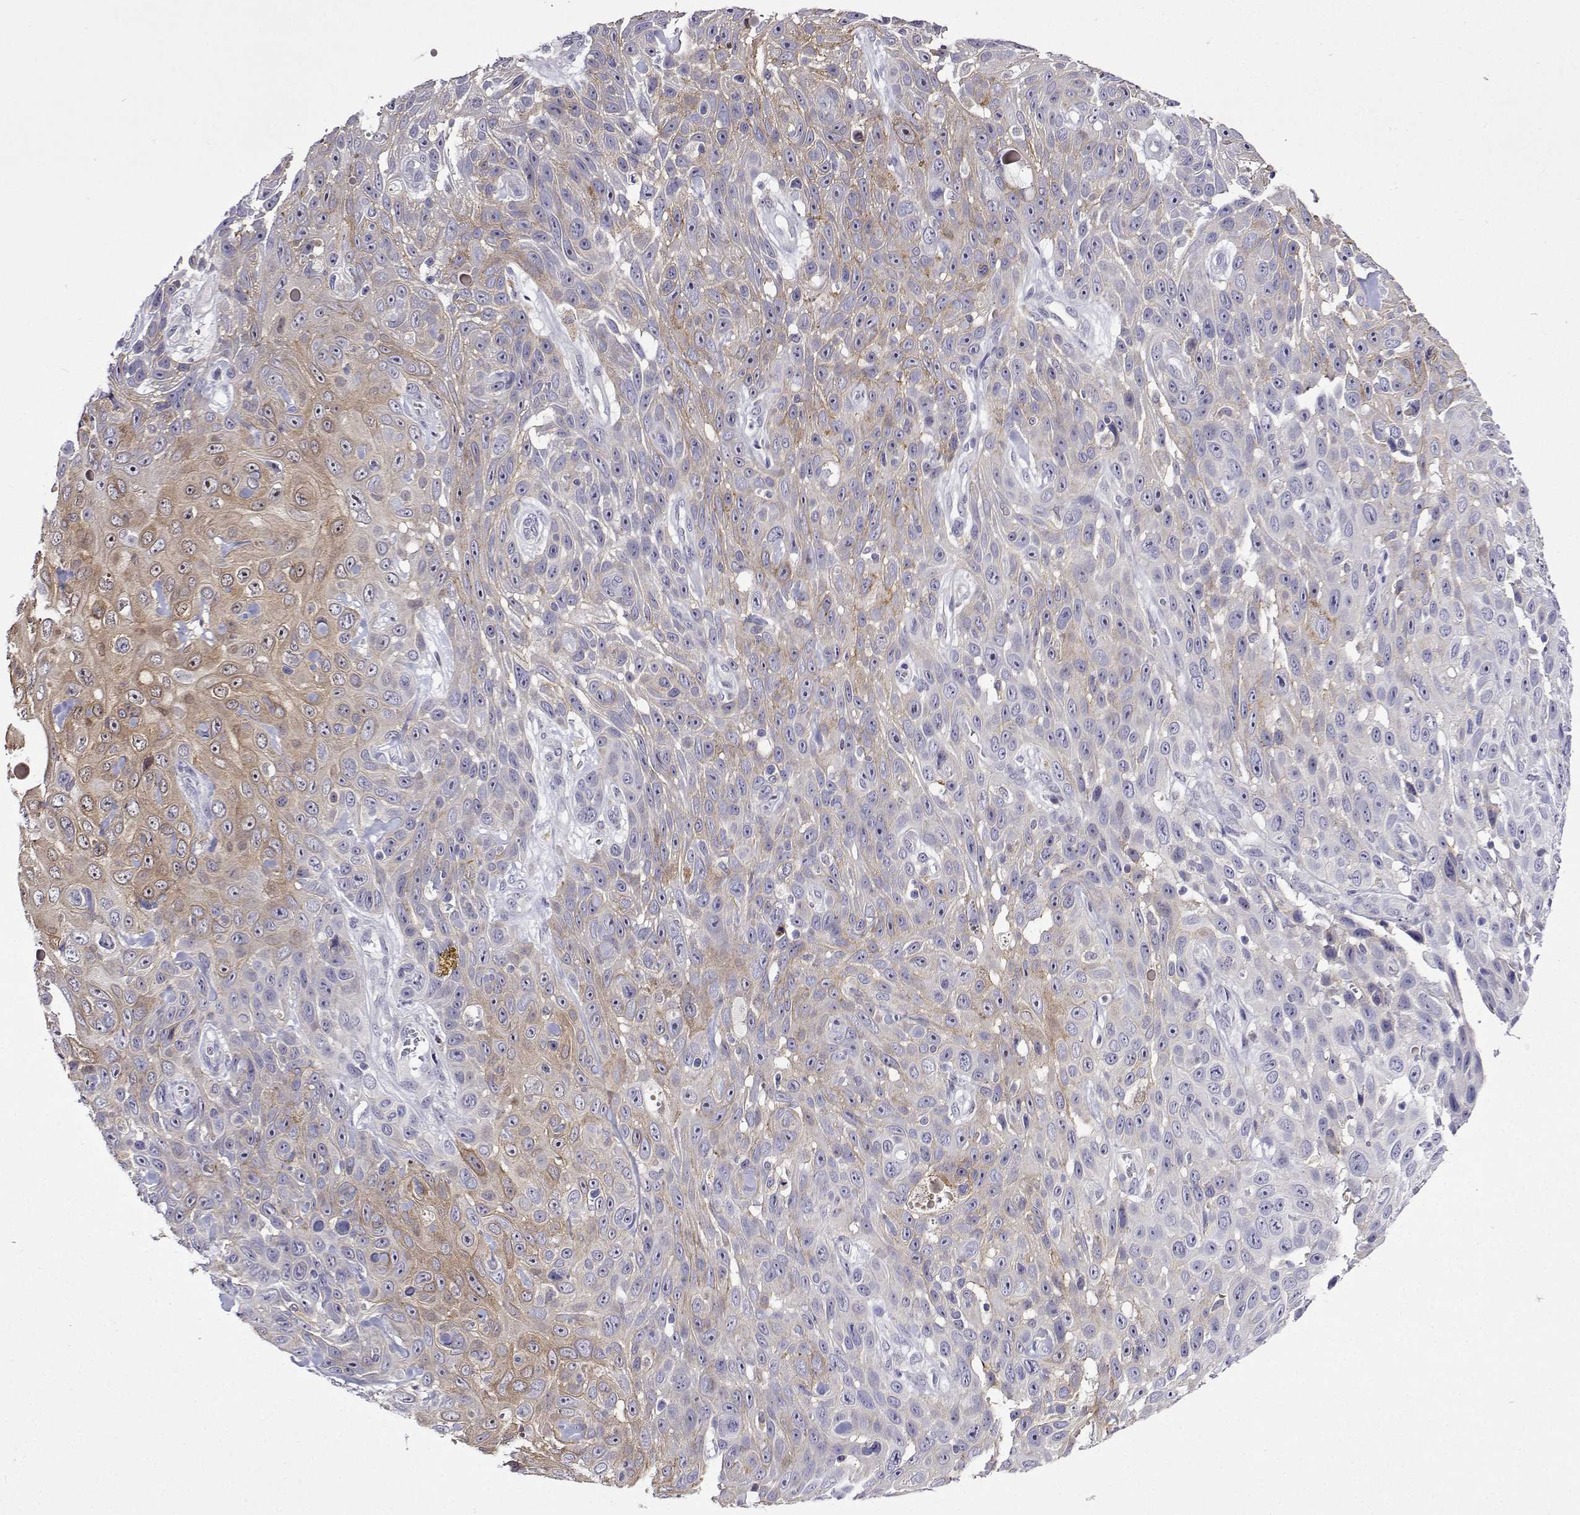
{"staining": {"intensity": "moderate", "quantity": "<25%", "location": "cytoplasmic/membranous,nuclear"}, "tissue": "skin cancer", "cell_type": "Tumor cells", "image_type": "cancer", "snomed": [{"axis": "morphology", "description": "Squamous cell carcinoma, NOS"}, {"axis": "topography", "description": "Skin"}], "caption": "Immunohistochemical staining of human skin squamous cell carcinoma shows low levels of moderate cytoplasmic/membranous and nuclear positivity in approximately <25% of tumor cells.", "gene": "SULT2A1", "patient": {"sex": "male", "age": 82}}